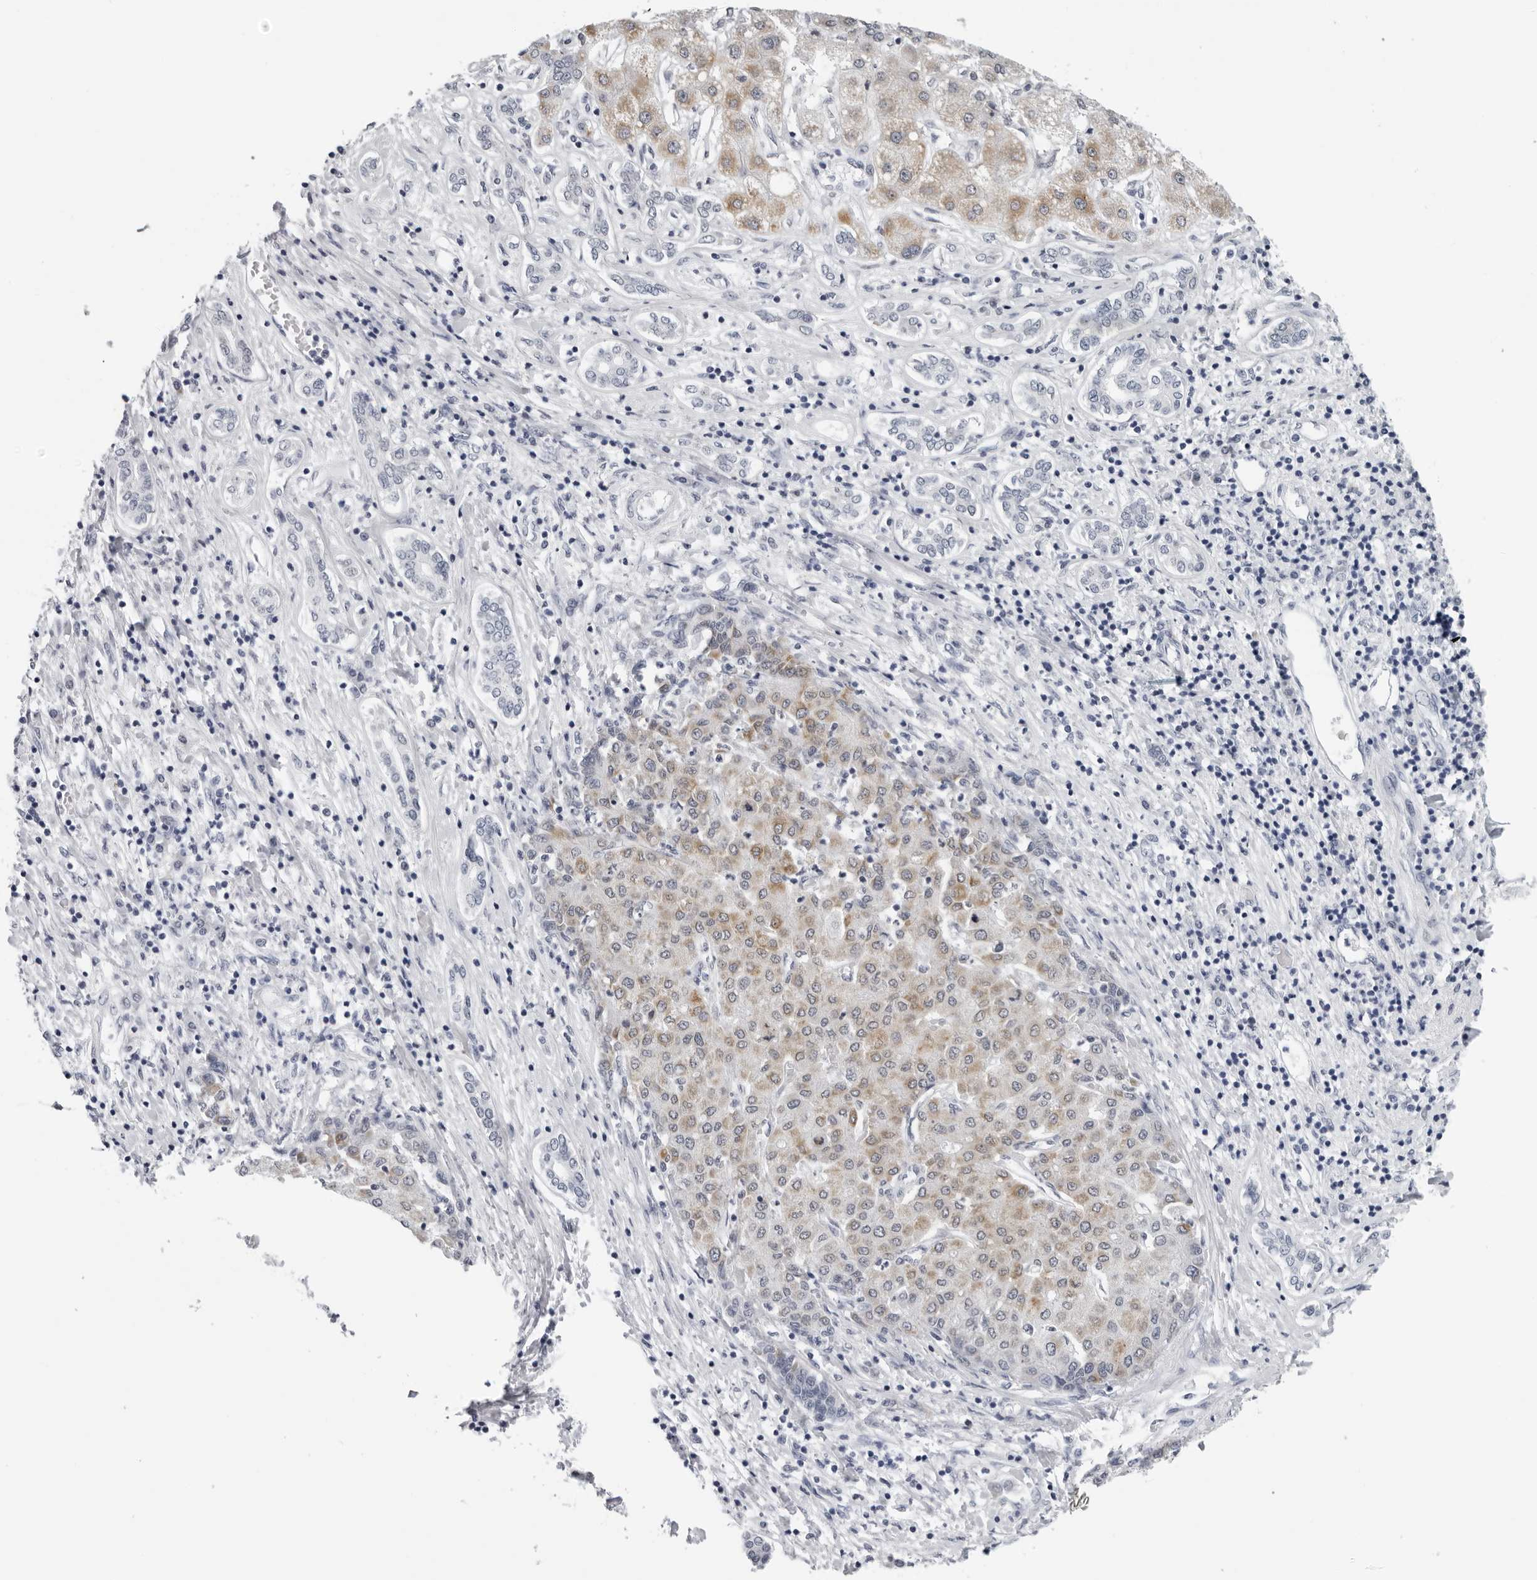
{"staining": {"intensity": "weak", "quantity": "<25%", "location": "cytoplasmic/membranous"}, "tissue": "liver cancer", "cell_type": "Tumor cells", "image_type": "cancer", "snomed": [{"axis": "morphology", "description": "Carcinoma, Hepatocellular, NOS"}, {"axis": "topography", "description": "Liver"}], "caption": "Liver cancer was stained to show a protein in brown. There is no significant staining in tumor cells. (DAB immunohistochemistry with hematoxylin counter stain).", "gene": "CPT2", "patient": {"sex": "male", "age": 65}}